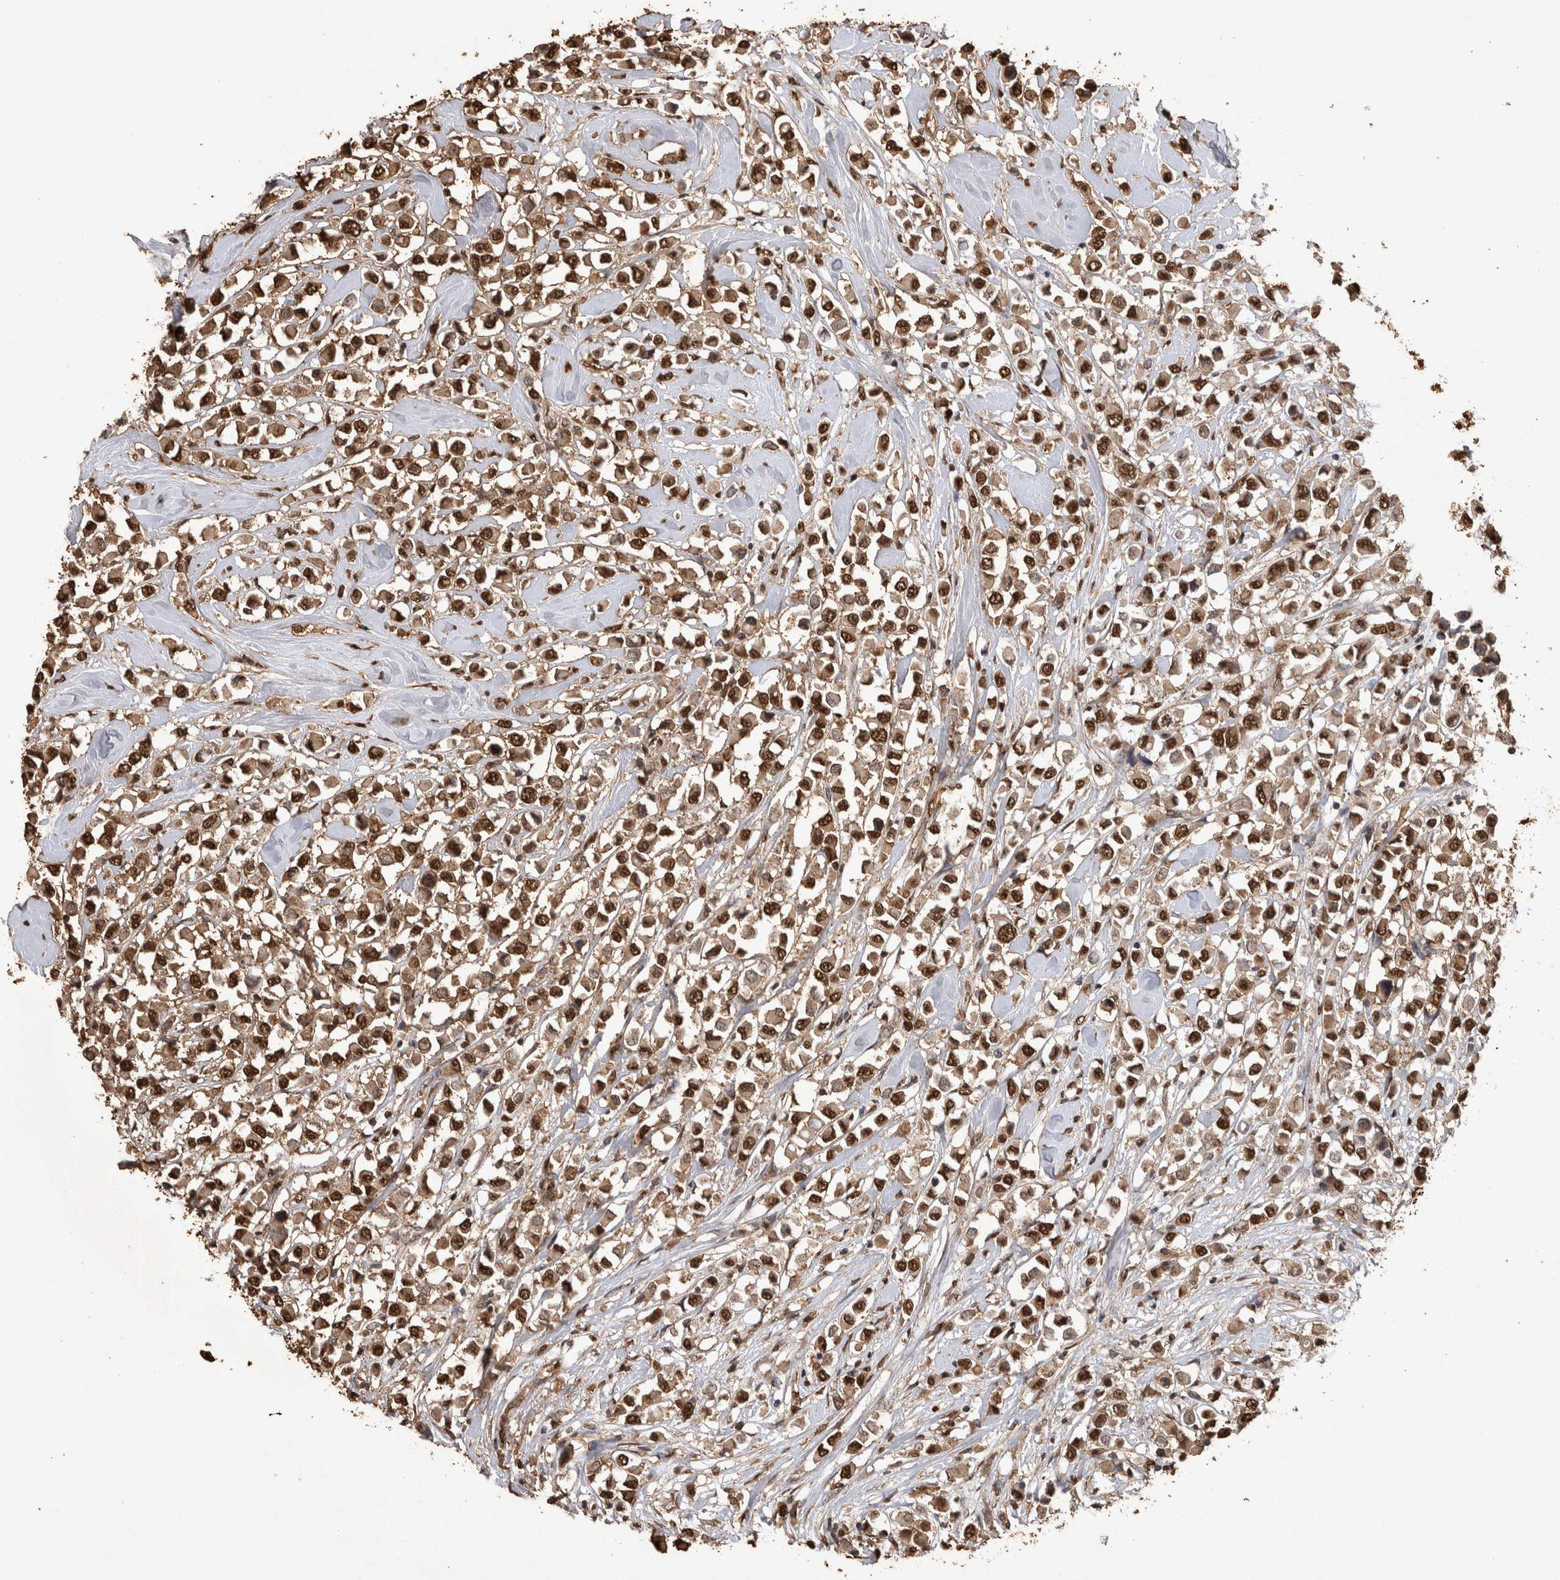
{"staining": {"intensity": "strong", "quantity": ">75%", "location": "cytoplasmic/membranous,nuclear"}, "tissue": "breast cancer", "cell_type": "Tumor cells", "image_type": "cancer", "snomed": [{"axis": "morphology", "description": "Duct carcinoma"}, {"axis": "topography", "description": "Breast"}], "caption": "Protein staining of intraductal carcinoma (breast) tissue displays strong cytoplasmic/membranous and nuclear staining in about >75% of tumor cells.", "gene": "OAS2", "patient": {"sex": "female", "age": 61}}